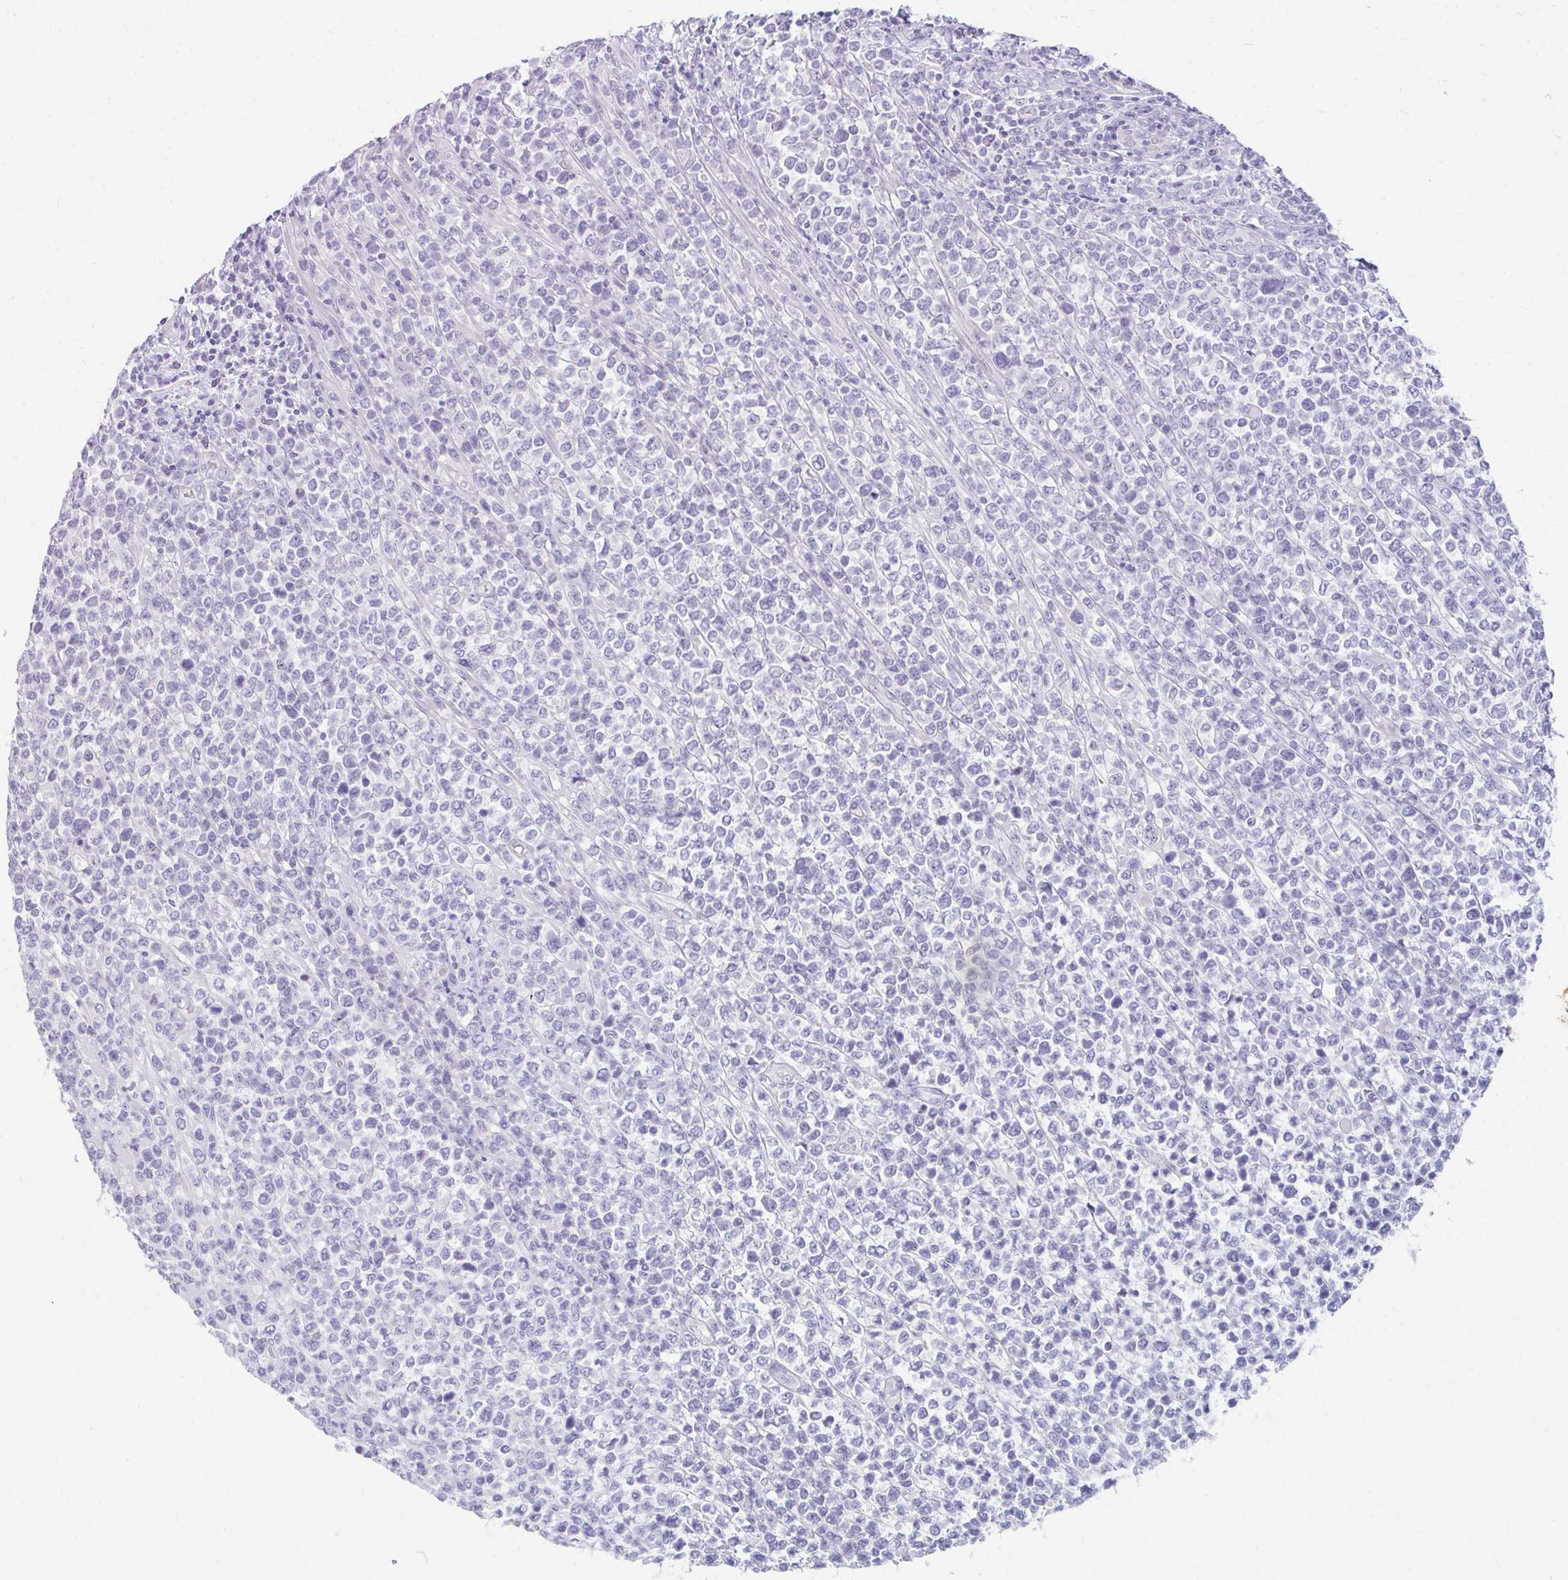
{"staining": {"intensity": "negative", "quantity": "none", "location": "none"}, "tissue": "lymphoma", "cell_type": "Tumor cells", "image_type": "cancer", "snomed": [{"axis": "morphology", "description": "Malignant lymphoma, non-Hodgkin's type, High grade"}, {"axis": "topography", "description": "Soft tissue"}], "caption": "DAB (3,3'-diaminobenzidine) immunohistochemical staining of lymphoma exhibits no significant staining in tumor cells.", "gene": "RGS16", "patient": {"sex": "female", "age": 56}}